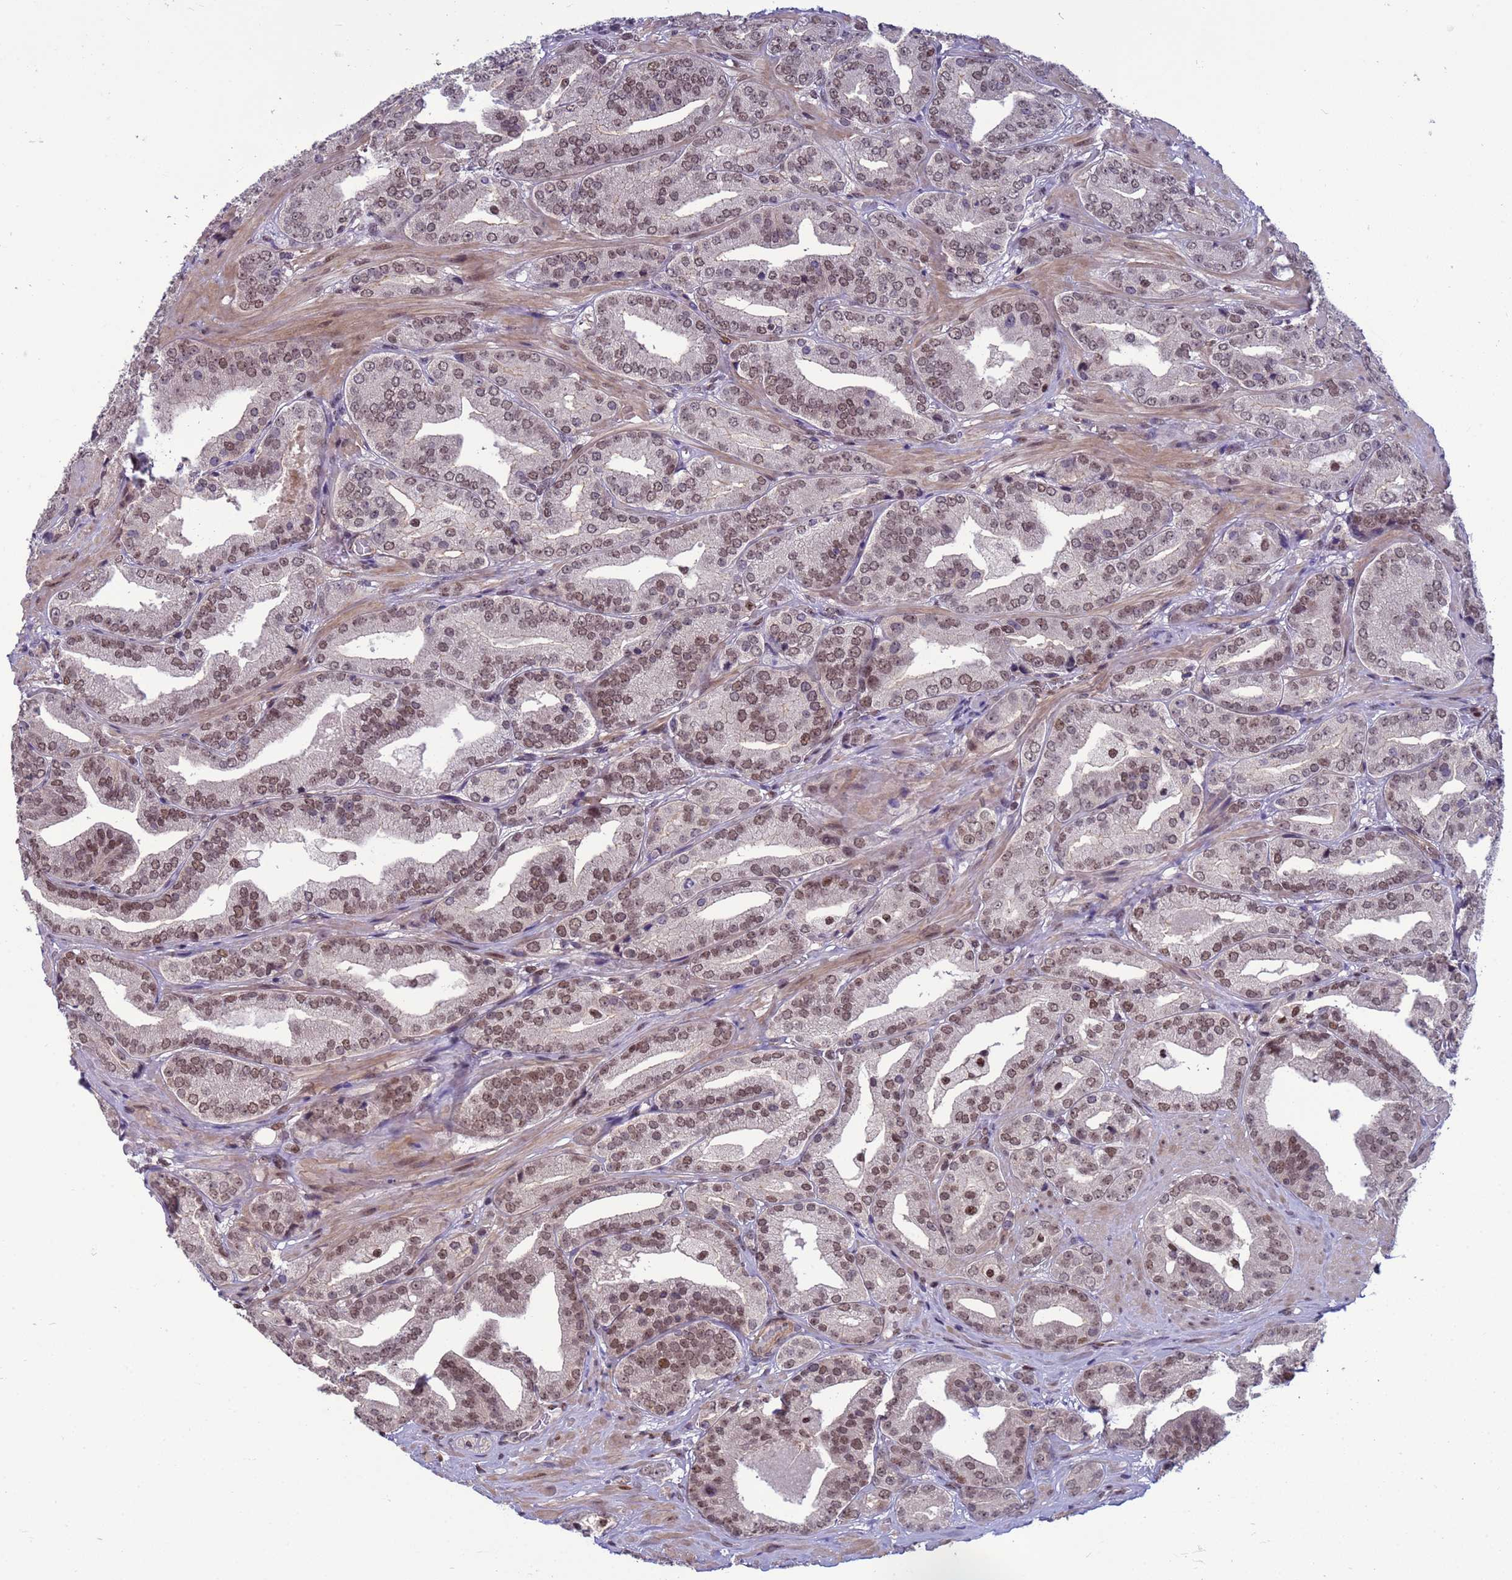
{"staining": {"intensity": "moderate", "quantity": ">75%", "location": "nuclear"}, "tissue": "prostate cancer", "cell_type": "Tumor cells", "image_type": "cancer", "snomed": [{"axis": "morphology", "description": "Adenocarcinoma, High grade"}, {"axis": "topography", "description": "Prostate"}], "caption": "The photomicrograph displays staining of prostate cancer, revealing moderate nuclear protein staining (brown color) within tumor cells. (brown staining indicates protein expression, while blue staining denotes nuclei).", "gene": "NSL1", "patient": {"sex": "male", "age": 63}}